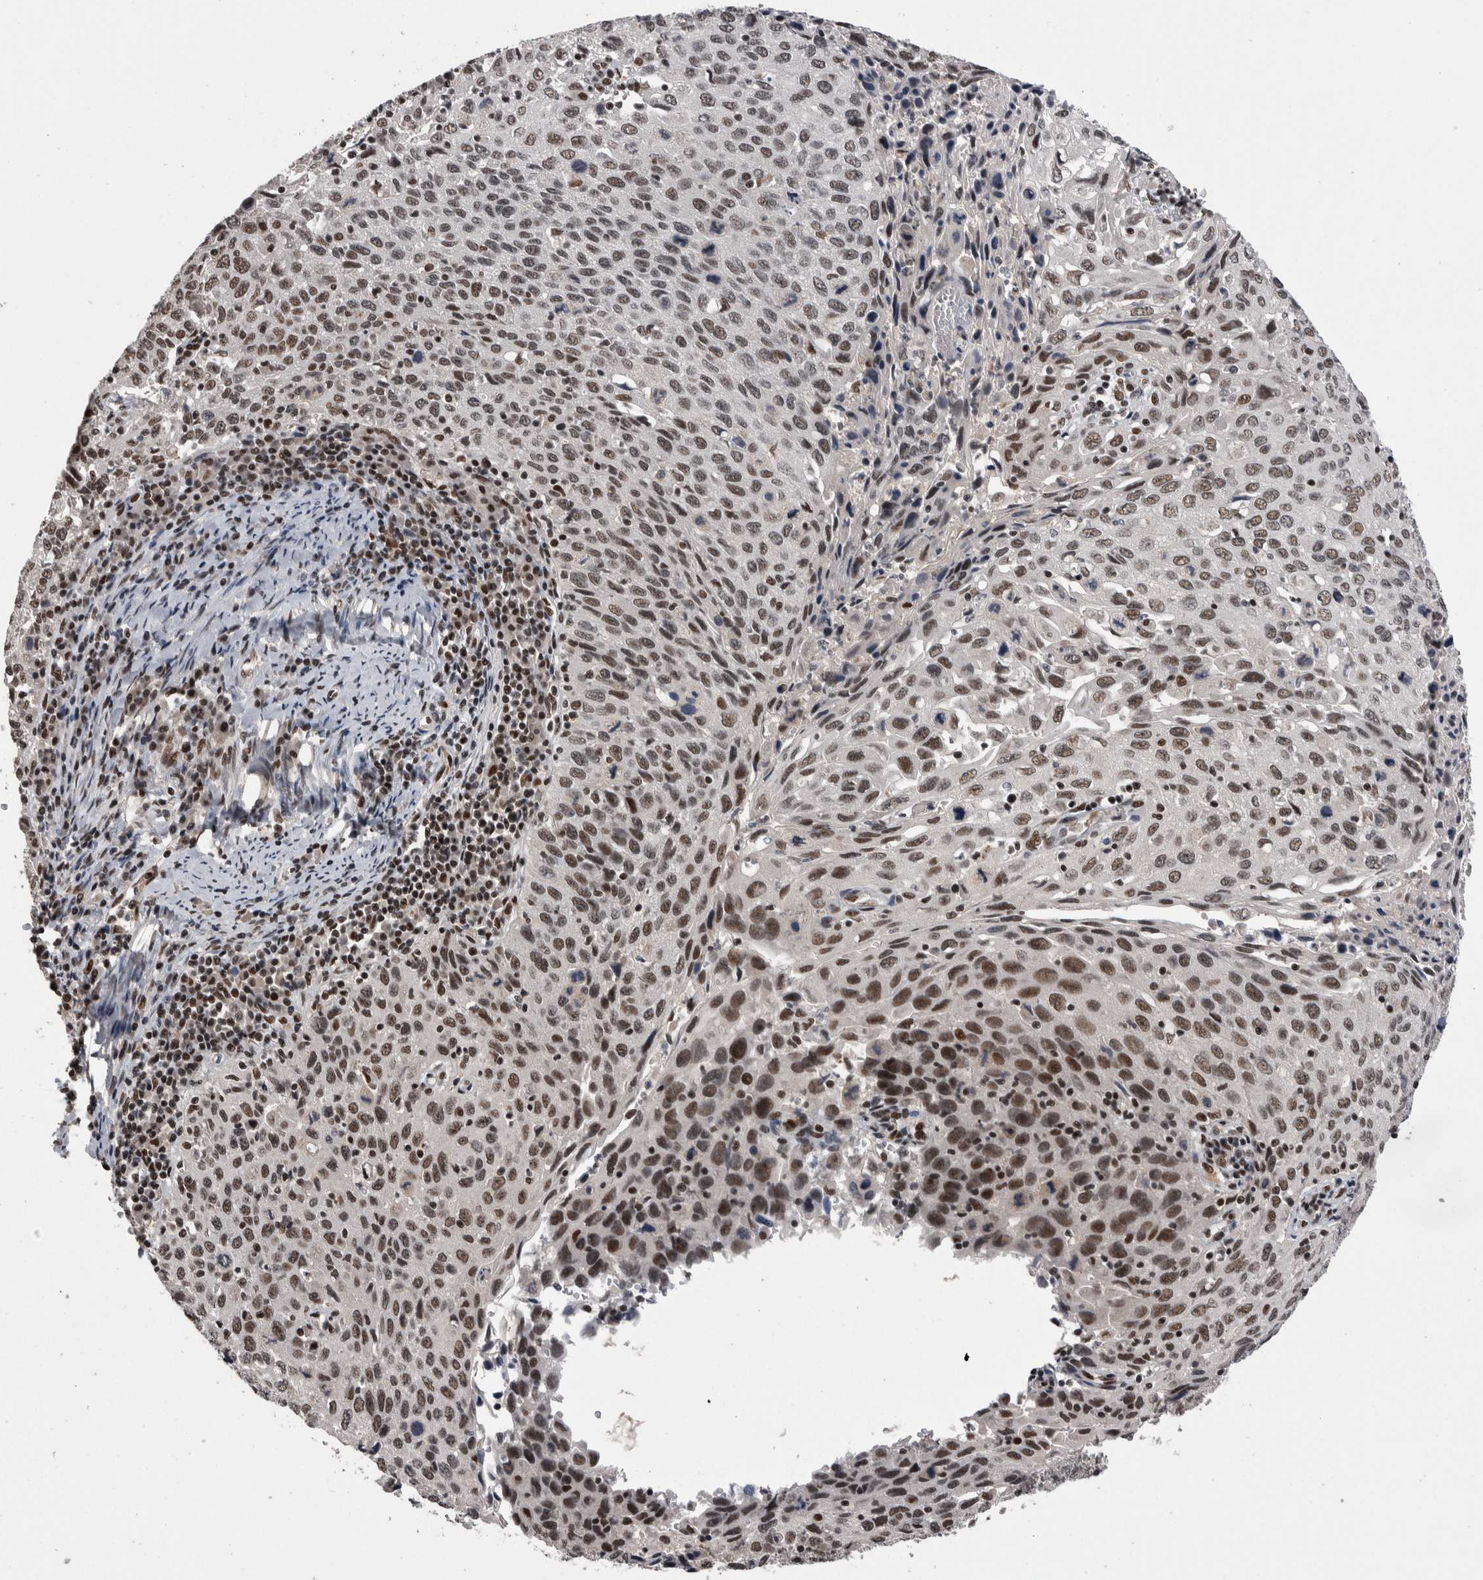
{"staining": {"intensity": "moderate", "quantity": ">75%", "location": "nuclear"}, "tissue": "cervical cancer", "cell_type": "Tumor cells", "image_type": "cancer", "snomed": [{"axis": "morphology", "description": "Squamous cell carcinoma, NOS"}, {"axis": "topography", "description": "Cervix"}], "caption": "A medium amount of moderate nuclear positivity is identified in approximately >75% of tumor cells in squamous cell carcinoma (cervical) tissue.", "gene": "DMTF1", "patient": {"sex": "female", "age": 53}}